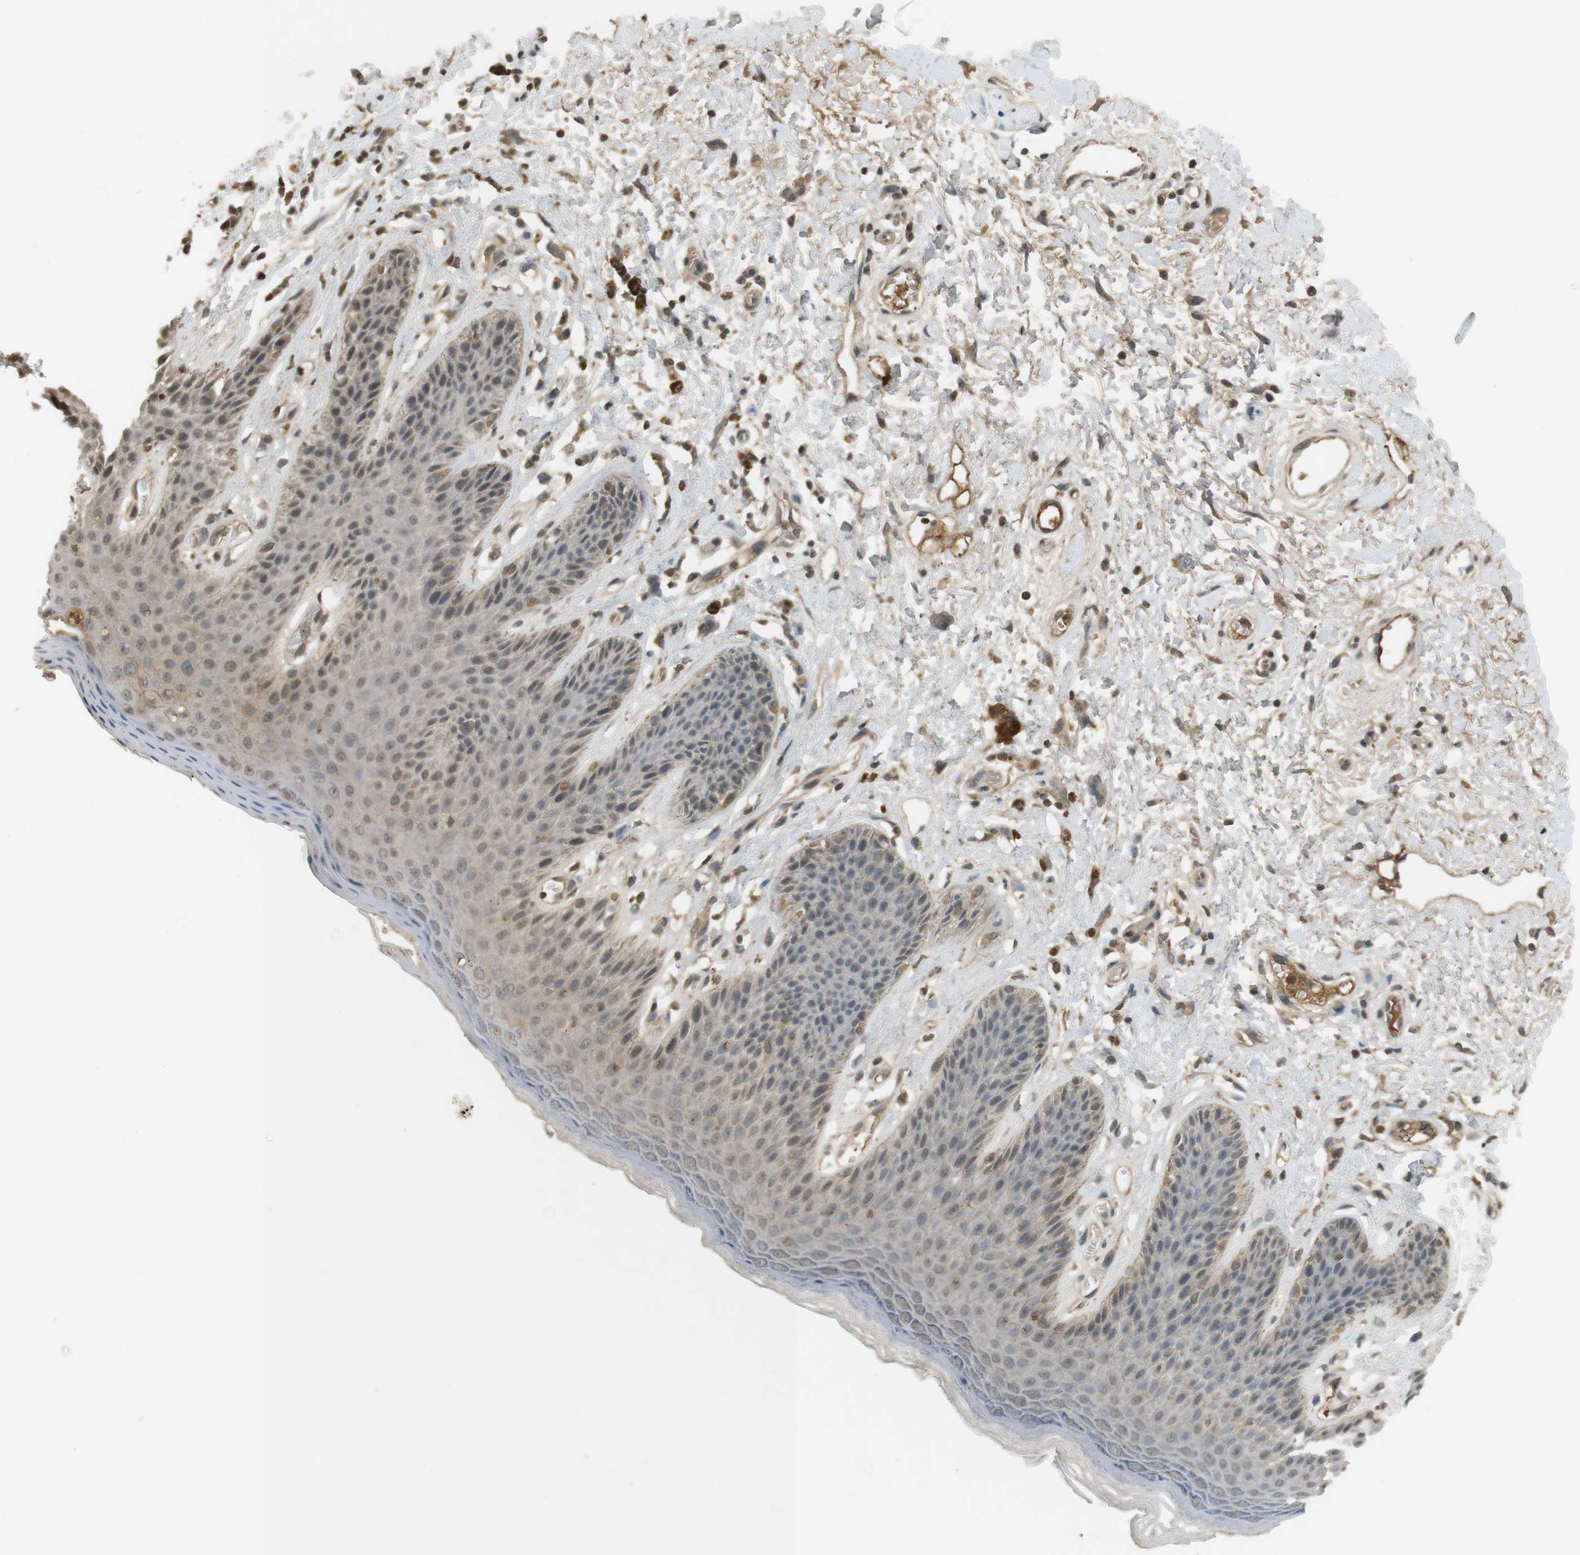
{"staining": {"intensity": "weak", "quantity": "25%-75%", "location": "cytoplasmic/membranous,nuclear"}, "tissue": "skin", "cell_type": "Epidermal cells", "image_type": "normal", "snomed": [{"axis": "morphology", "description": "Normal tissue, NOS"}, {"axis": "topography", "description": "Anal"}], "caption": "This micrograph displays normal skin stained with IHC to label a protein in brown. The cytoplasmic/membranous,nuclear of epidermal cells show weak positivity for the protein. Nuclei are counter-stained blue.", "gene": "SRR", "patient": {"sex": "female", "age": 46}}